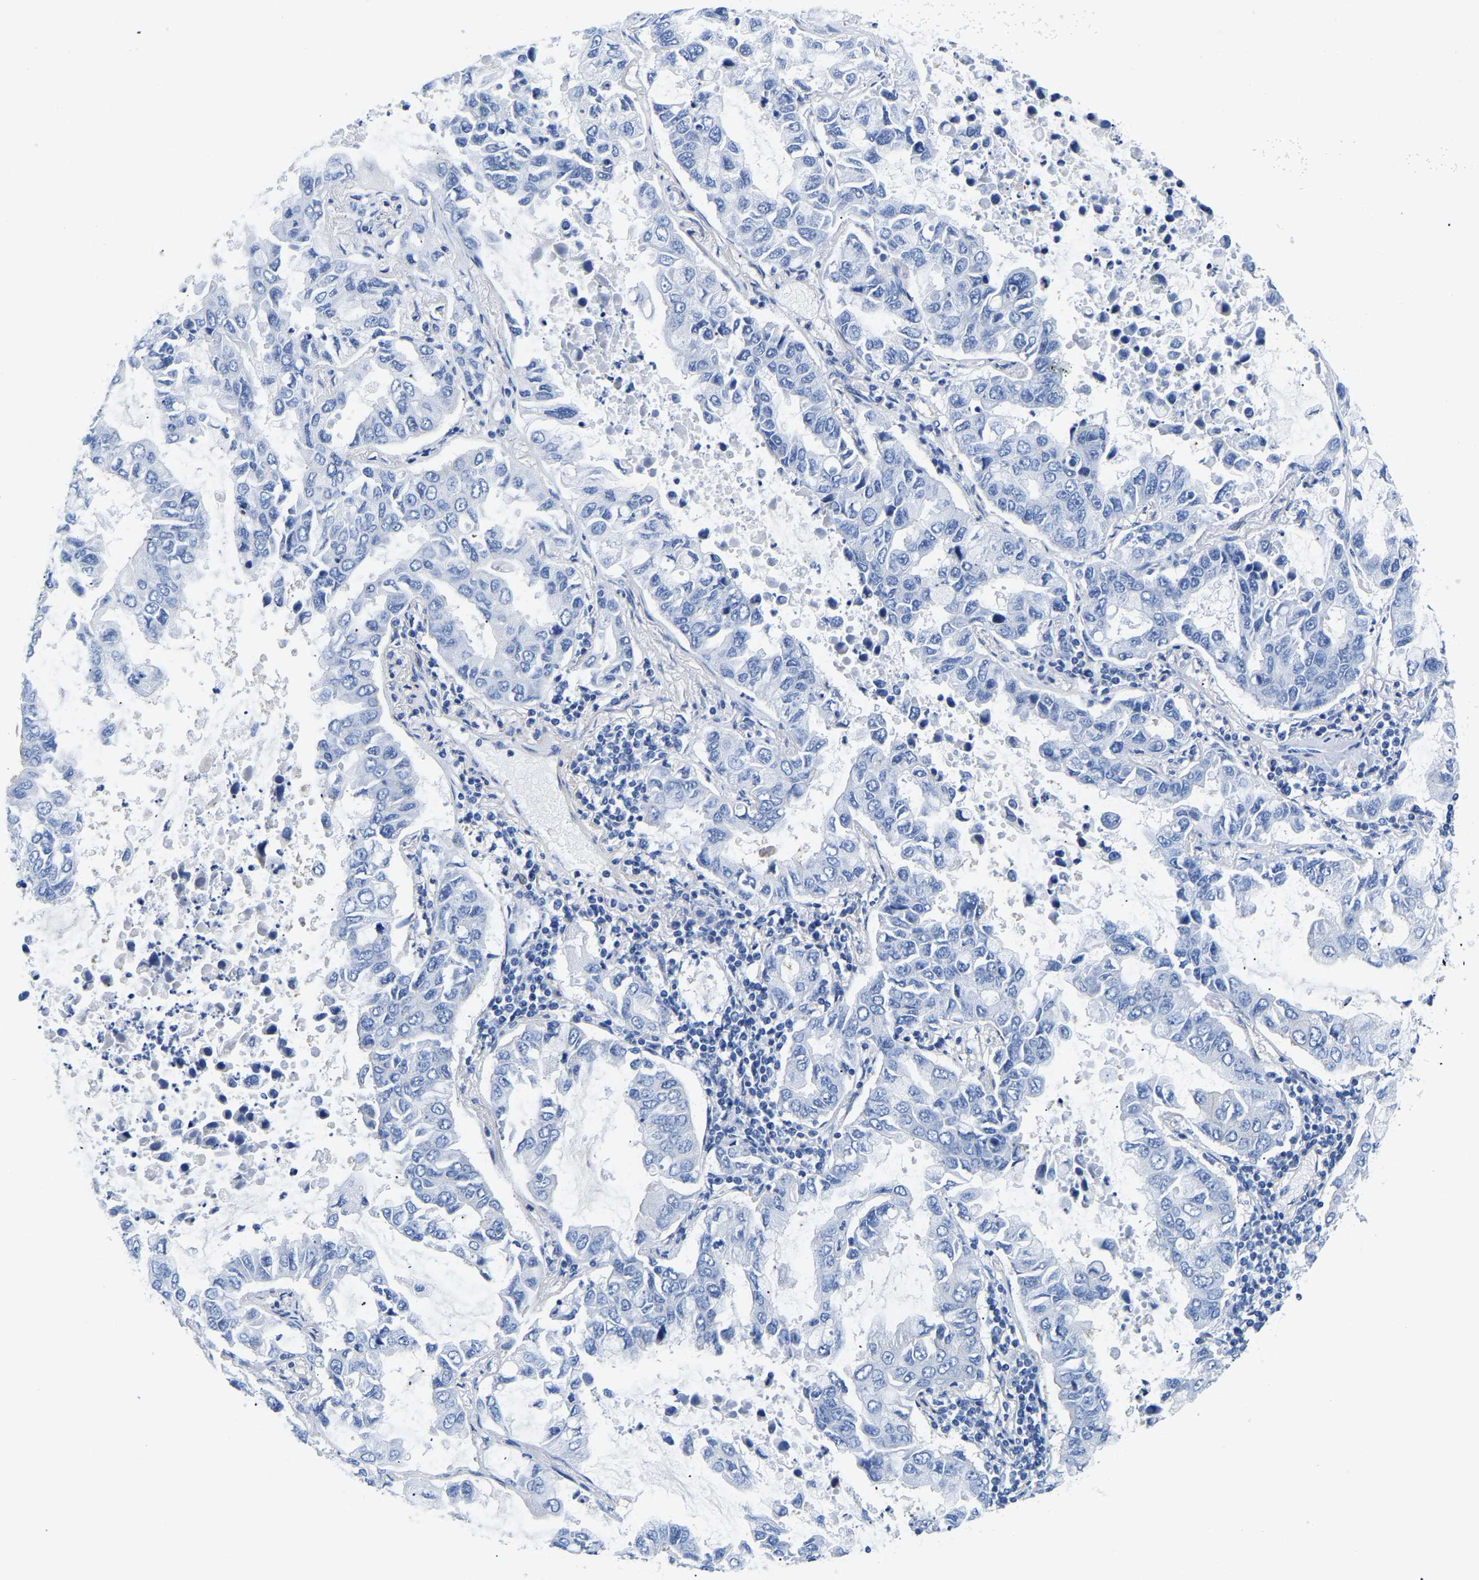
{"staining": {"intensity": "negative", "quantity": "none", "location": "none"}, "tissue": "lung cancer", "cell_type": "Tumor cells", "image_type": "cancer", "snomed": [{"axis": "morphology", "description": "Adenocarcinoma, NOS"}, {"axis": "topography", "description": "Lung"}], "caption": "The IHC image has no significant expression in tumor cells of lung cancer tissue.", "gene": "UPK3A", "patient": {"sex": "male", "age": 64}}